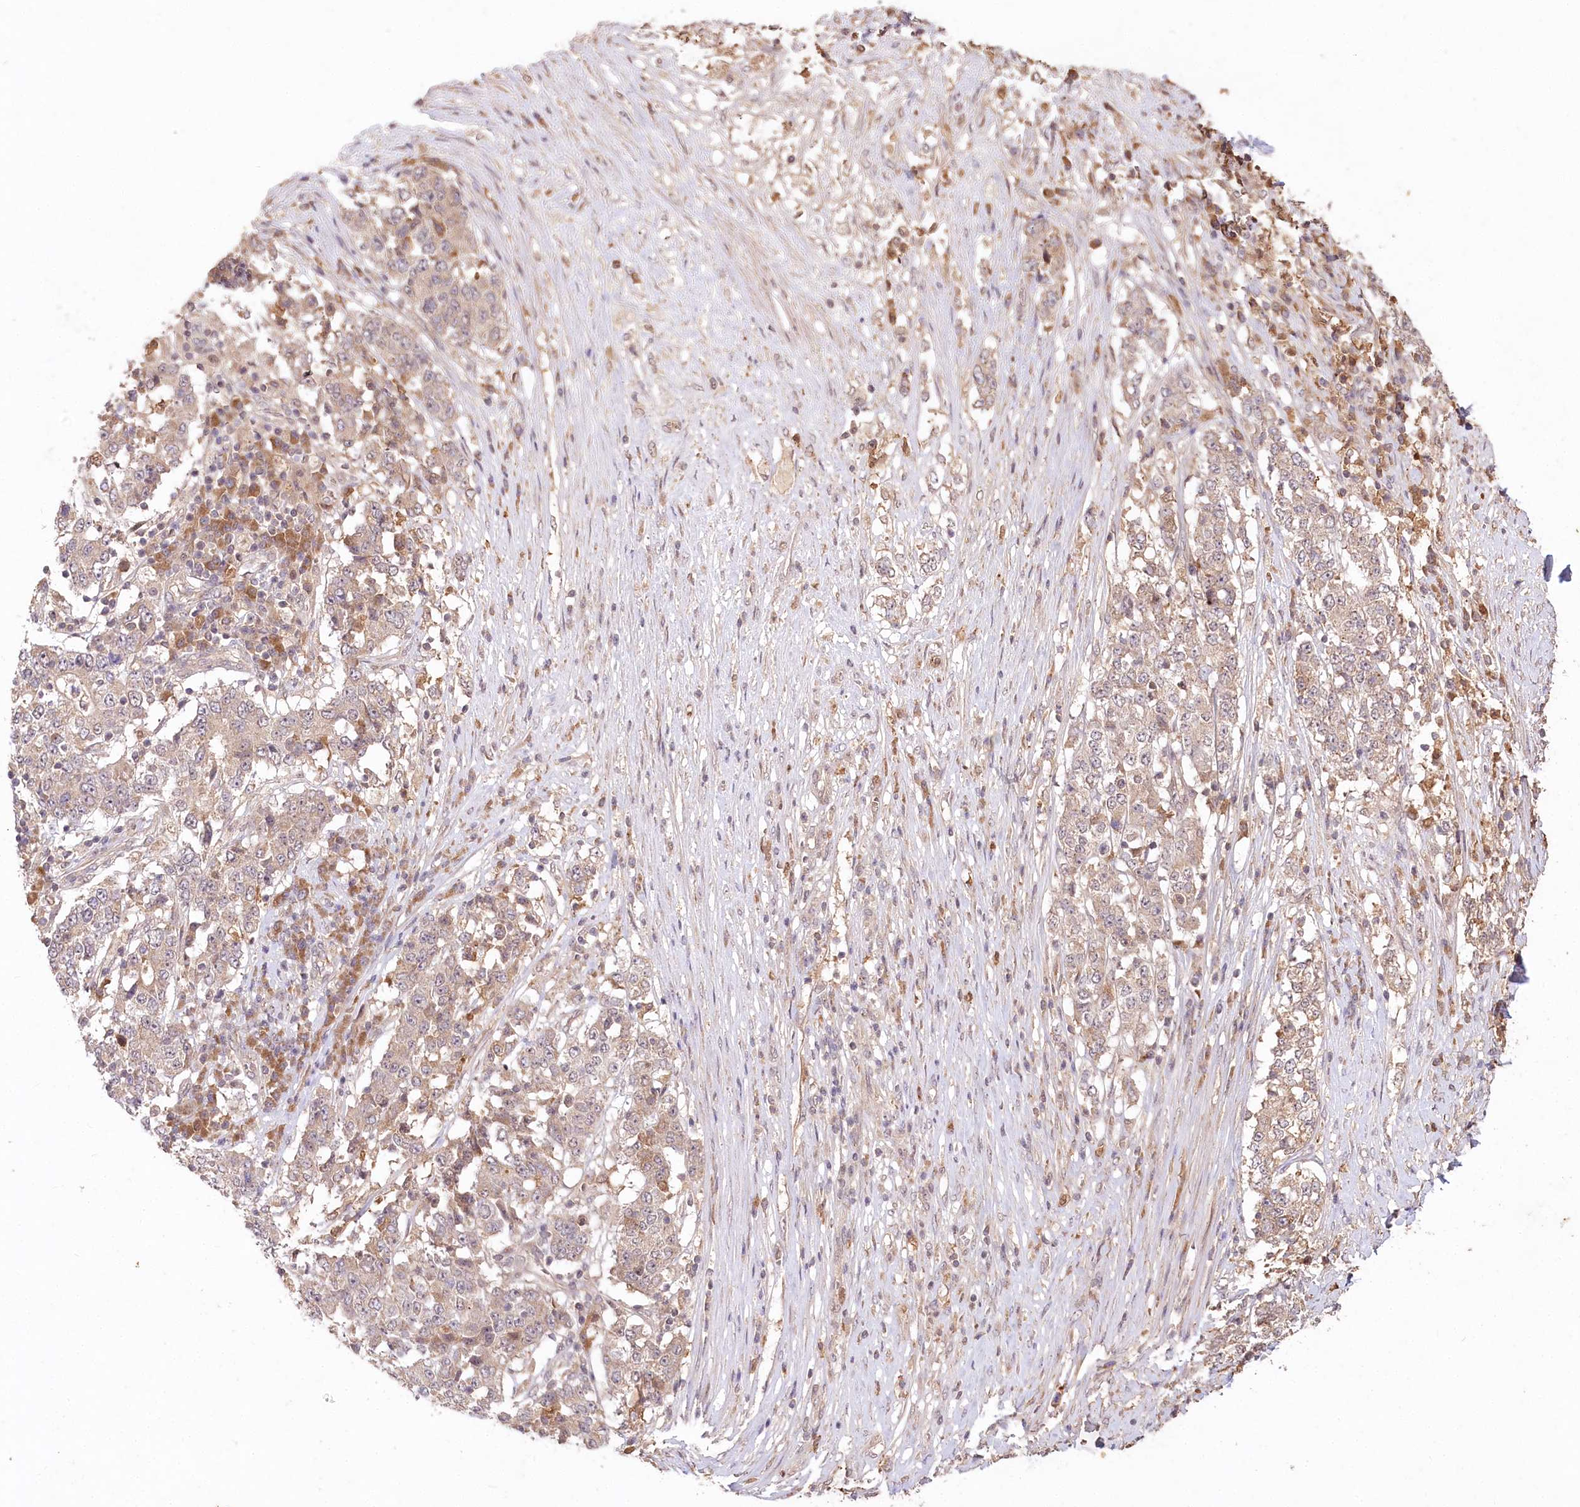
{"staining": {"intensity": "weak", "quantity": "25%-75%", "location": "cytoplasmic/membranous"}, "tissue": "stomach cancer", "cell_type": "Tumor cells", "image_type": "cancer", "snomed": [{"axis": "morphology", "description": "Adenocarcinoma, NOS"}, {"axis": "topography", "description": "Stomach"}], "caption": "Immunohistochemical staining of human stomach adenocarcinoma shows low levels of weak cytoplasmic/membranous positivity in approximately 25%-75% of tumor cells.", "gene": "IRAK1BP1", "patient": {"sex": "male", "age": 59}}